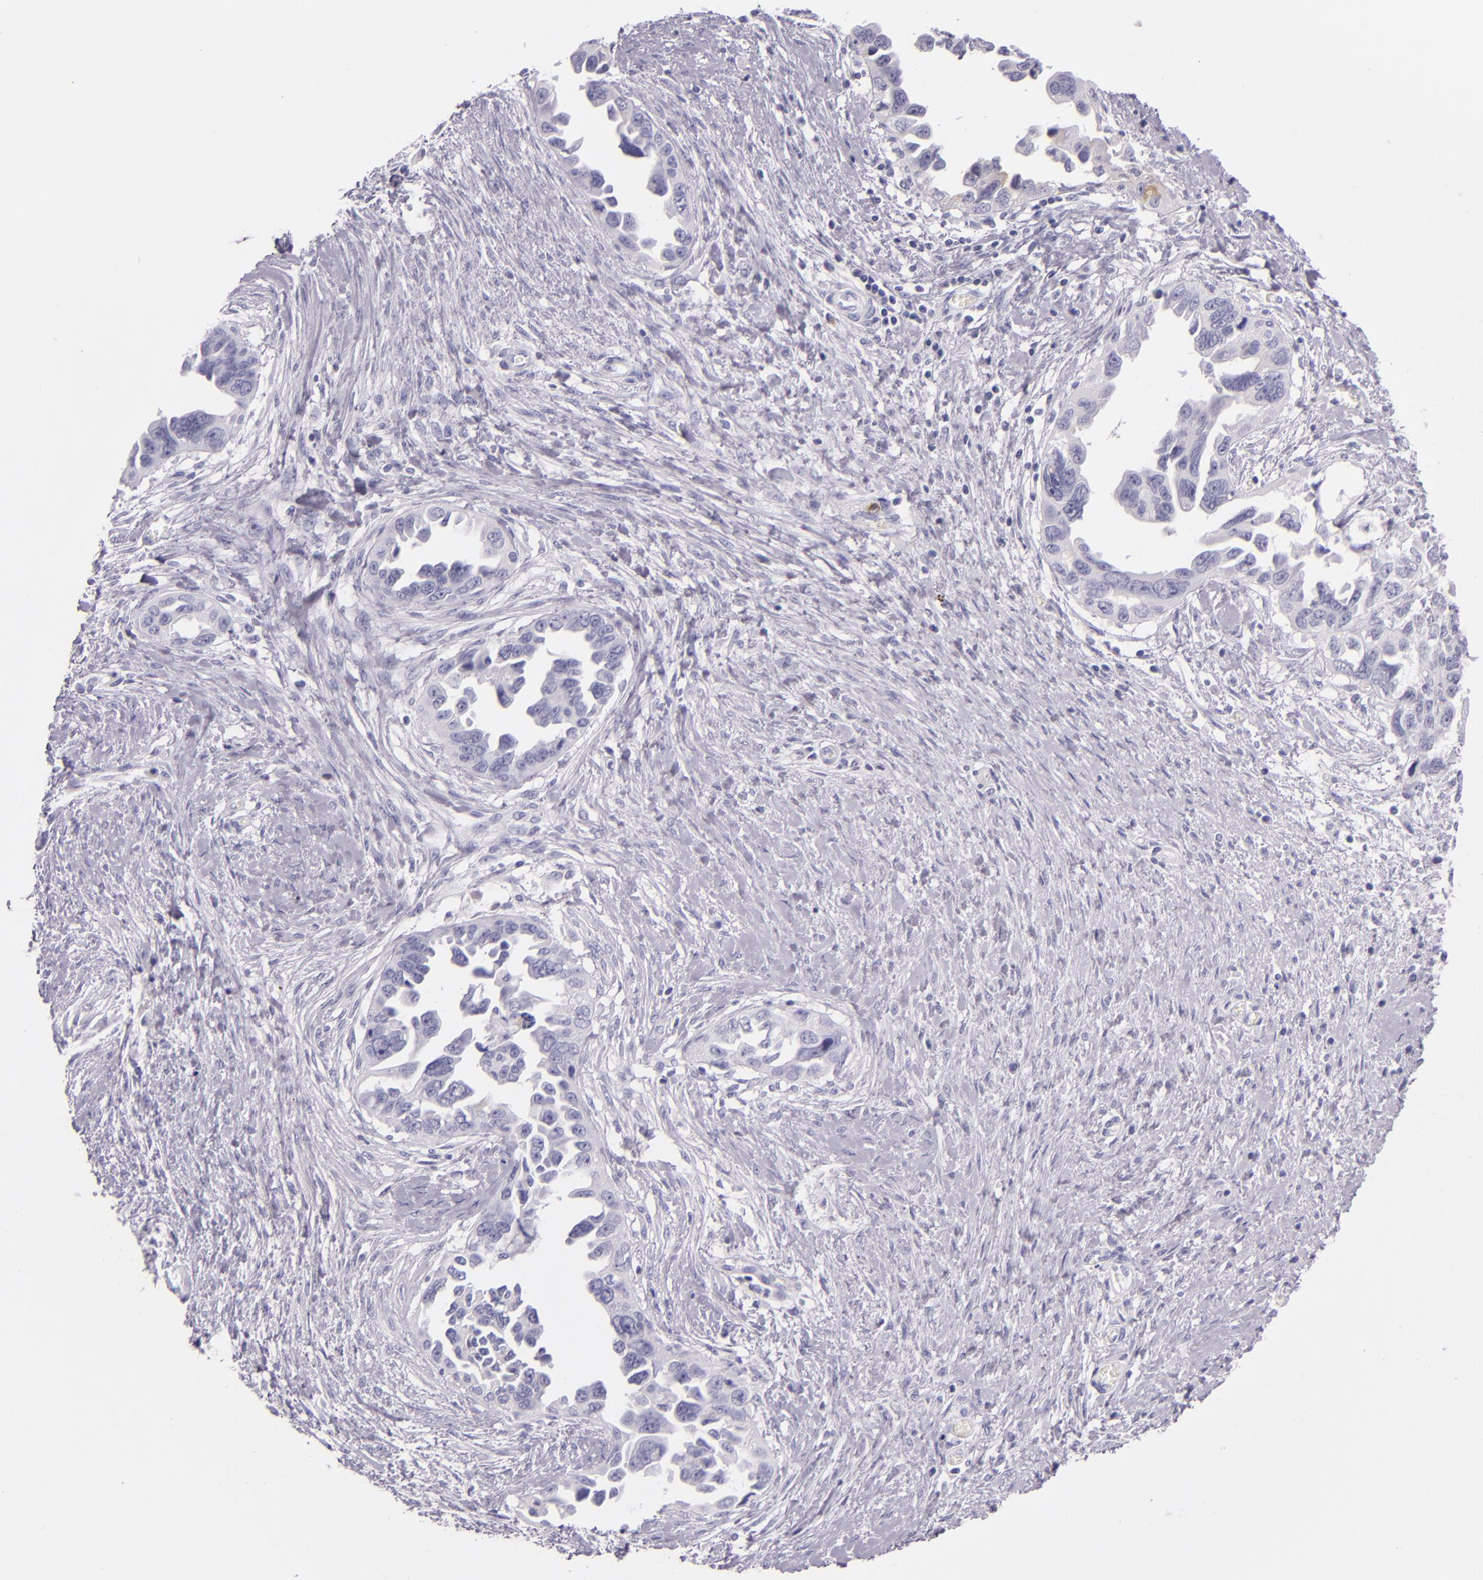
{"staining": {"intensity": "negative", "quantity": "none", "location": "none"}, "tissue": "ovarian cancer", "cell_type": "Tumor cells", "image_type": "cancer", "snomed": [{"axis": "morphology", "description": "Cystadenocarcinoma, serous, NOS"}, {"axis": "topography", "description": "Ovary"}], "caption": "This is an IHC image of ovarian cancer (serous cystadenocarcinoma). There is no staining in tumor cells.", "gene": "CEACAM1", "patient": {"sex": "female", "age": 63}}